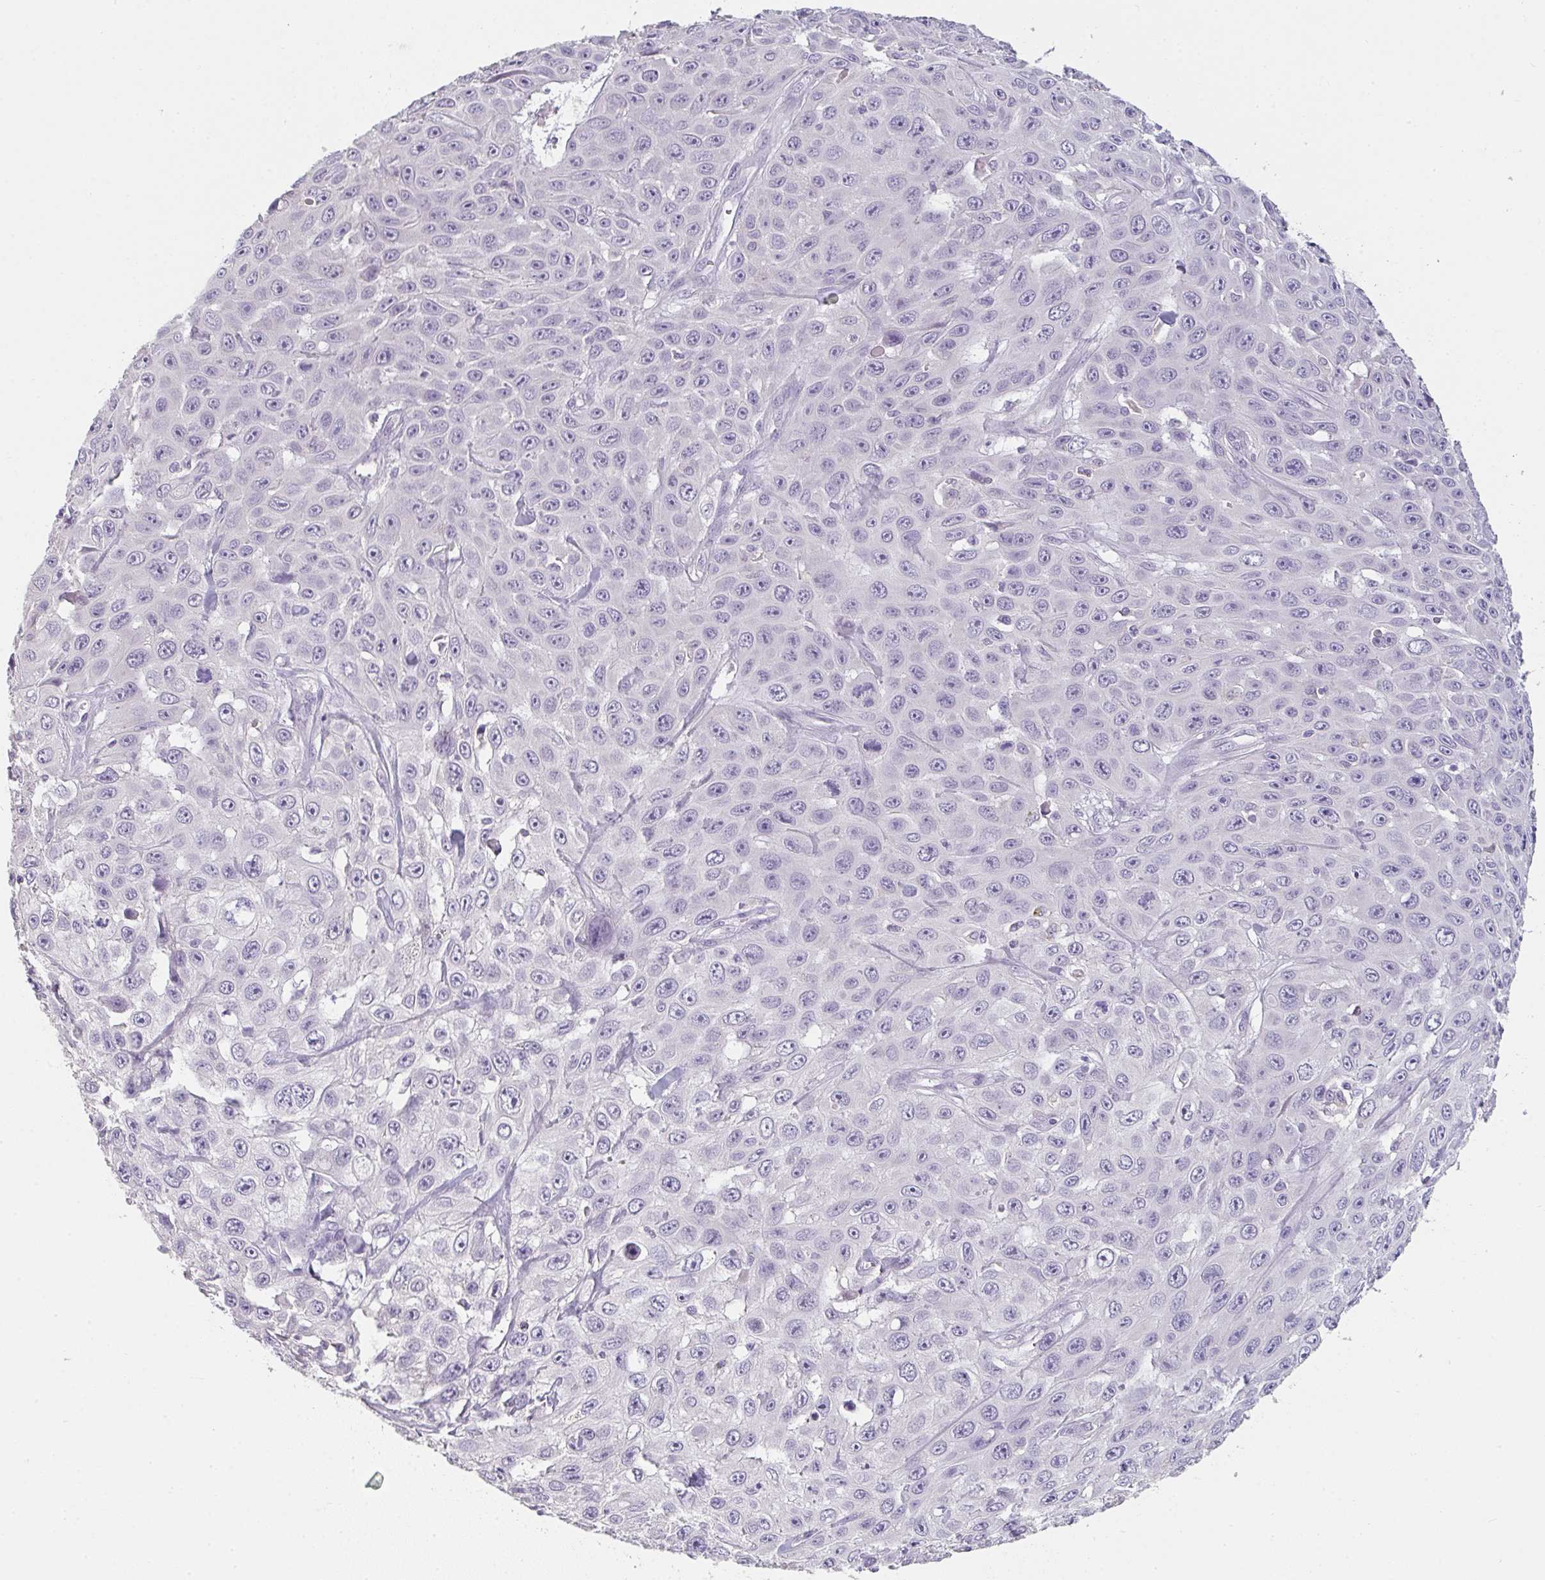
{"staining": {"intensity": "negative", "quantity": "none", "location": "none"}, "tissue": "skin cancer", "cell_type": "Tumor cells", "image_type": "cancer", "snomed": [{"axis": "morphology", "description": "Squamous cell carcinoma, NOS"}, {"axis": "topography", "description": "Skin"}], "caption": "There is no significant positivity in tumor cells of skin squamous cell carcinoma. (DAB (3,3'-diaminobenzidine) immunohistochemistry (IHC) visualized using brightfield microscopy, high magnification).", "gene": "C1QTNF8", "patient": {"sex": "male", "age": 82}}